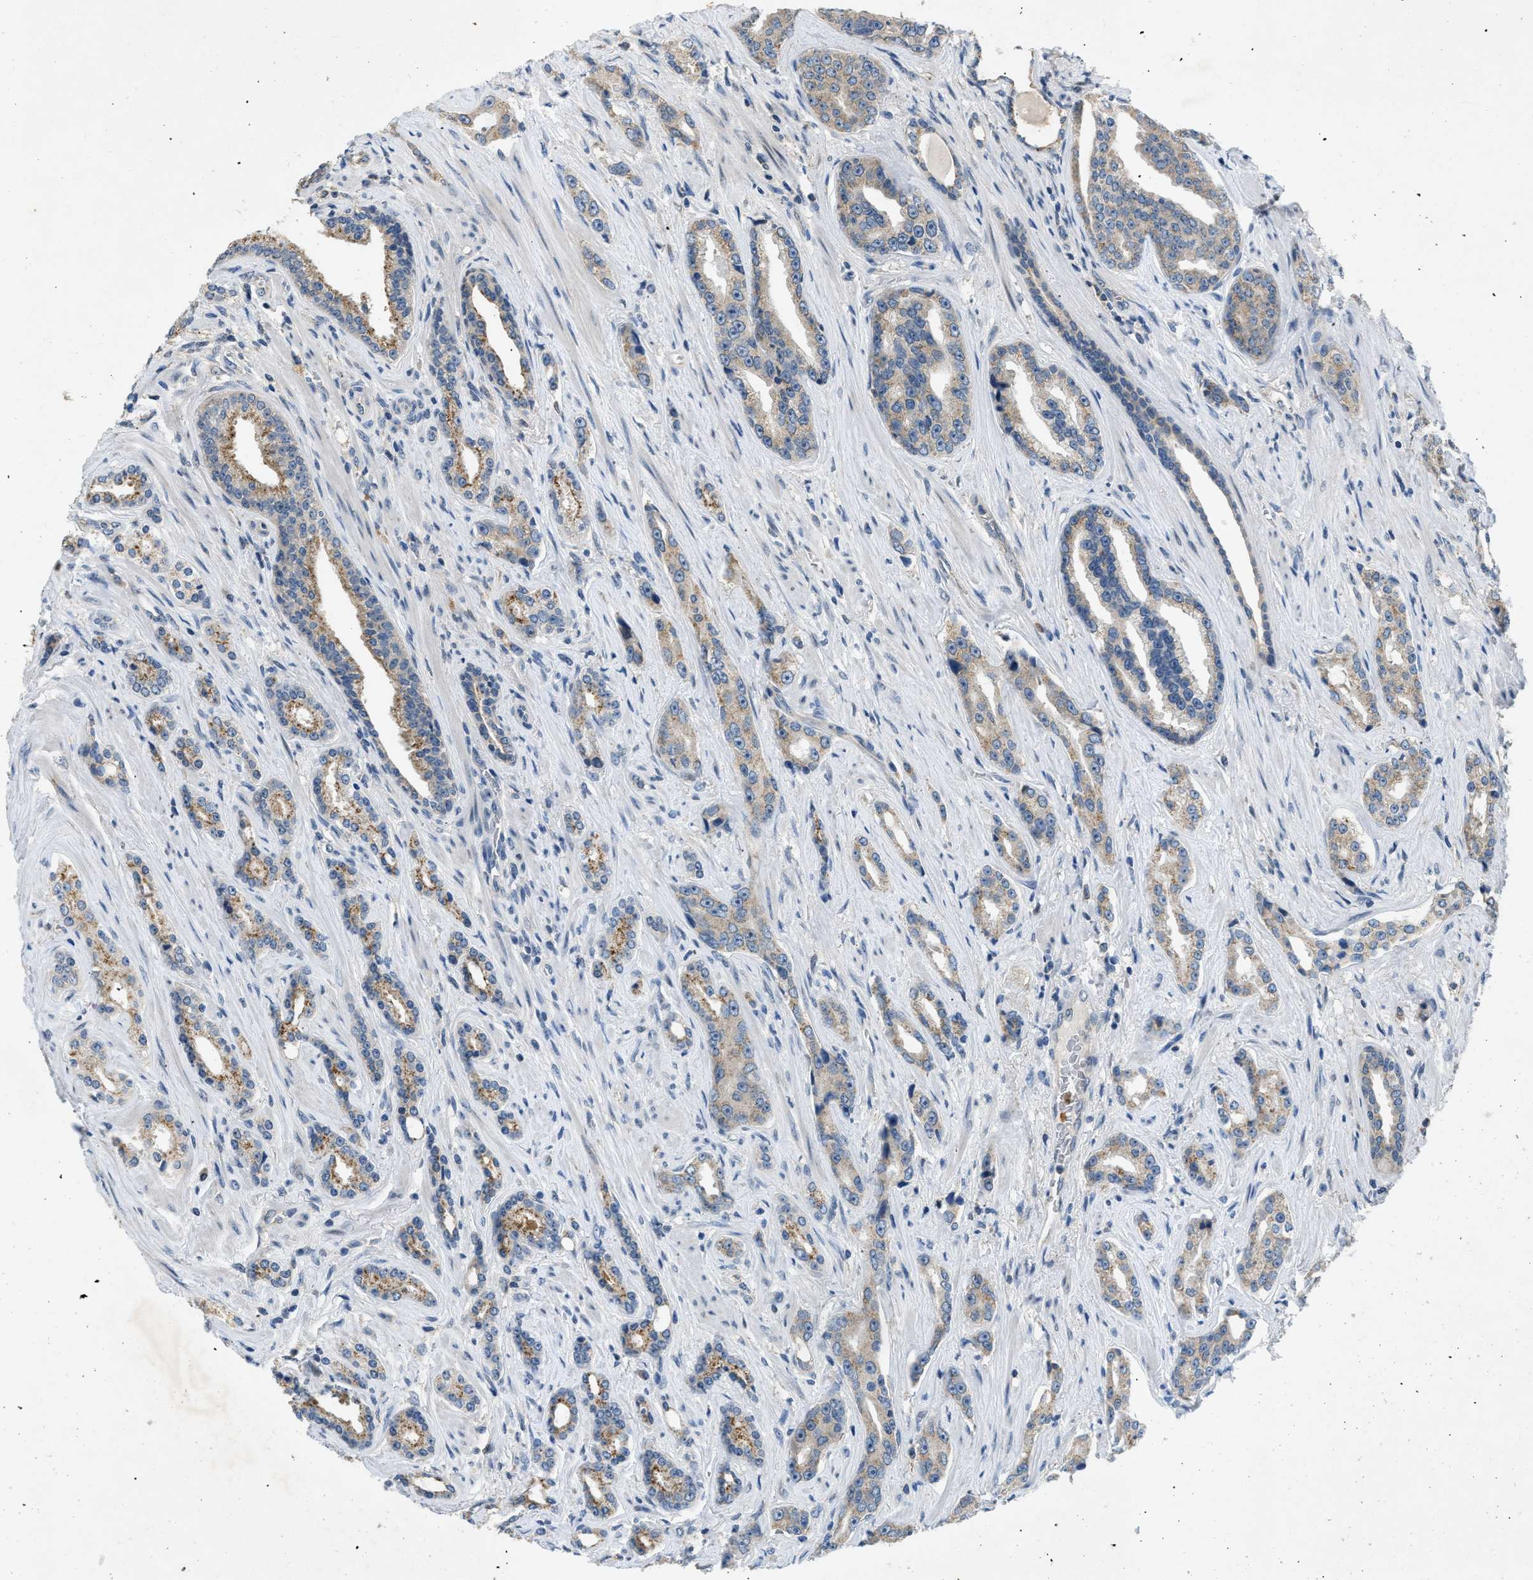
{"staining": {"intensity": "weak", "quantity": ">75%", "location": "cytoplasmic/membranous"}, "tissue": "prostate cancer", "cell_type": "Tumor cells", "image_type": "cancer", "snomed": [{"axis": "morphology", "description": "Adenocarcinoma, High grade"}, {"axis": "topography", "description": "Prostate"}], "caption": "DAB (3,3'-diaminobenzidine) immunohistochemical staining of prostate cancer exhibits weak cytoplasmic/membranous protein positivity in about >75% of tumor cells.", "gene": "TOMM34", "patient": {"sex": "male", "age": 71}}